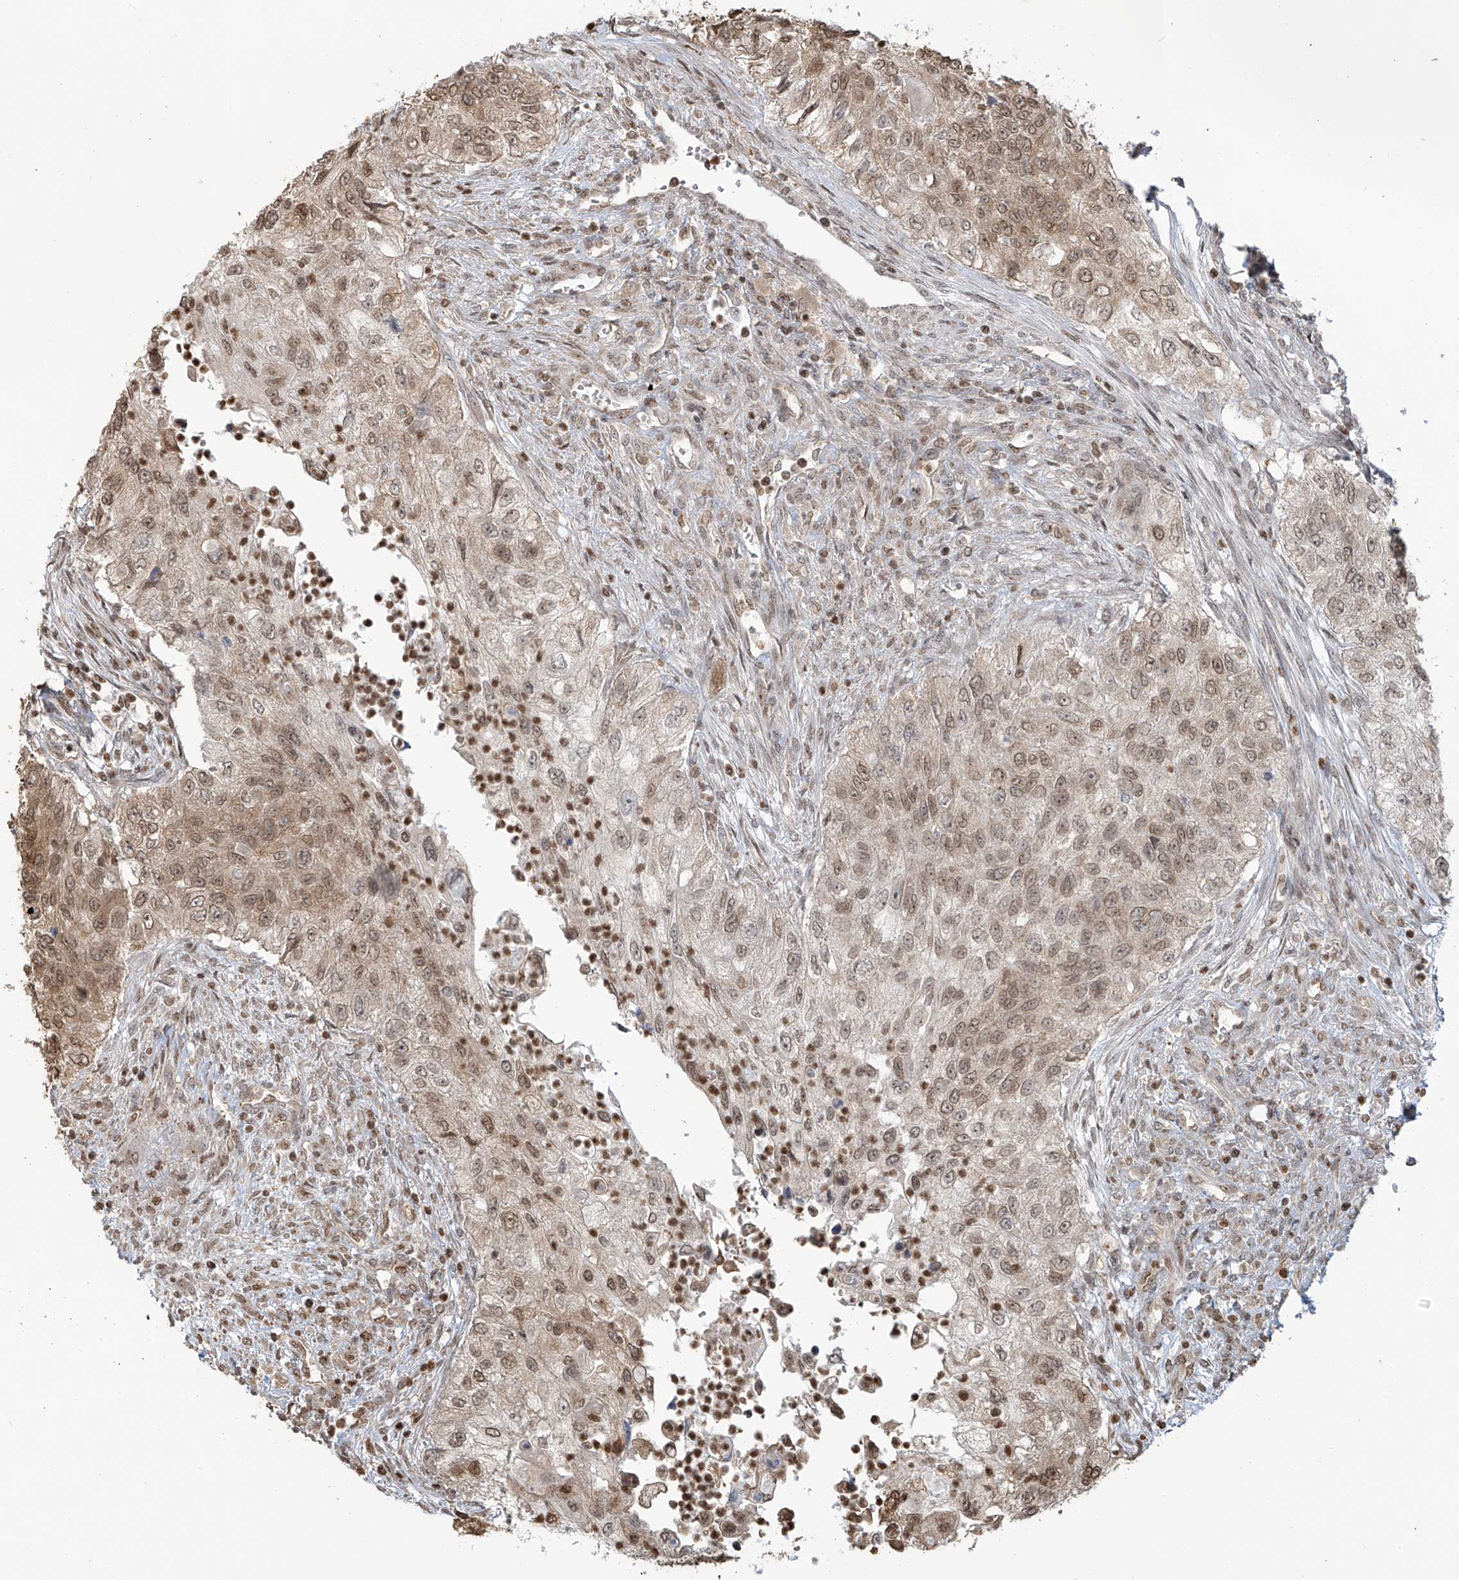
{"staining": {"intensity": "moderate", "quantity": ">75%", "location": "cytoplasmic/membranous,nuclear"}, "tissue": "urothelial cancer", "cell_type": "Tumor cells", "image_type": "cancer", "snomed": [{"axis": "morphology", "description": "Urothelial carcinoma, High grade"}, {"axis": "topography", "description": "Urinary bladder"}], "caption": "IHC of human urothelial cancer shows medium levels of moderate cytoplasmic/membranous and nuclear expression in approximately >75% of tumor cells.", "gene": "VMP1", "patient": {"sex": "female", "age": 60}}